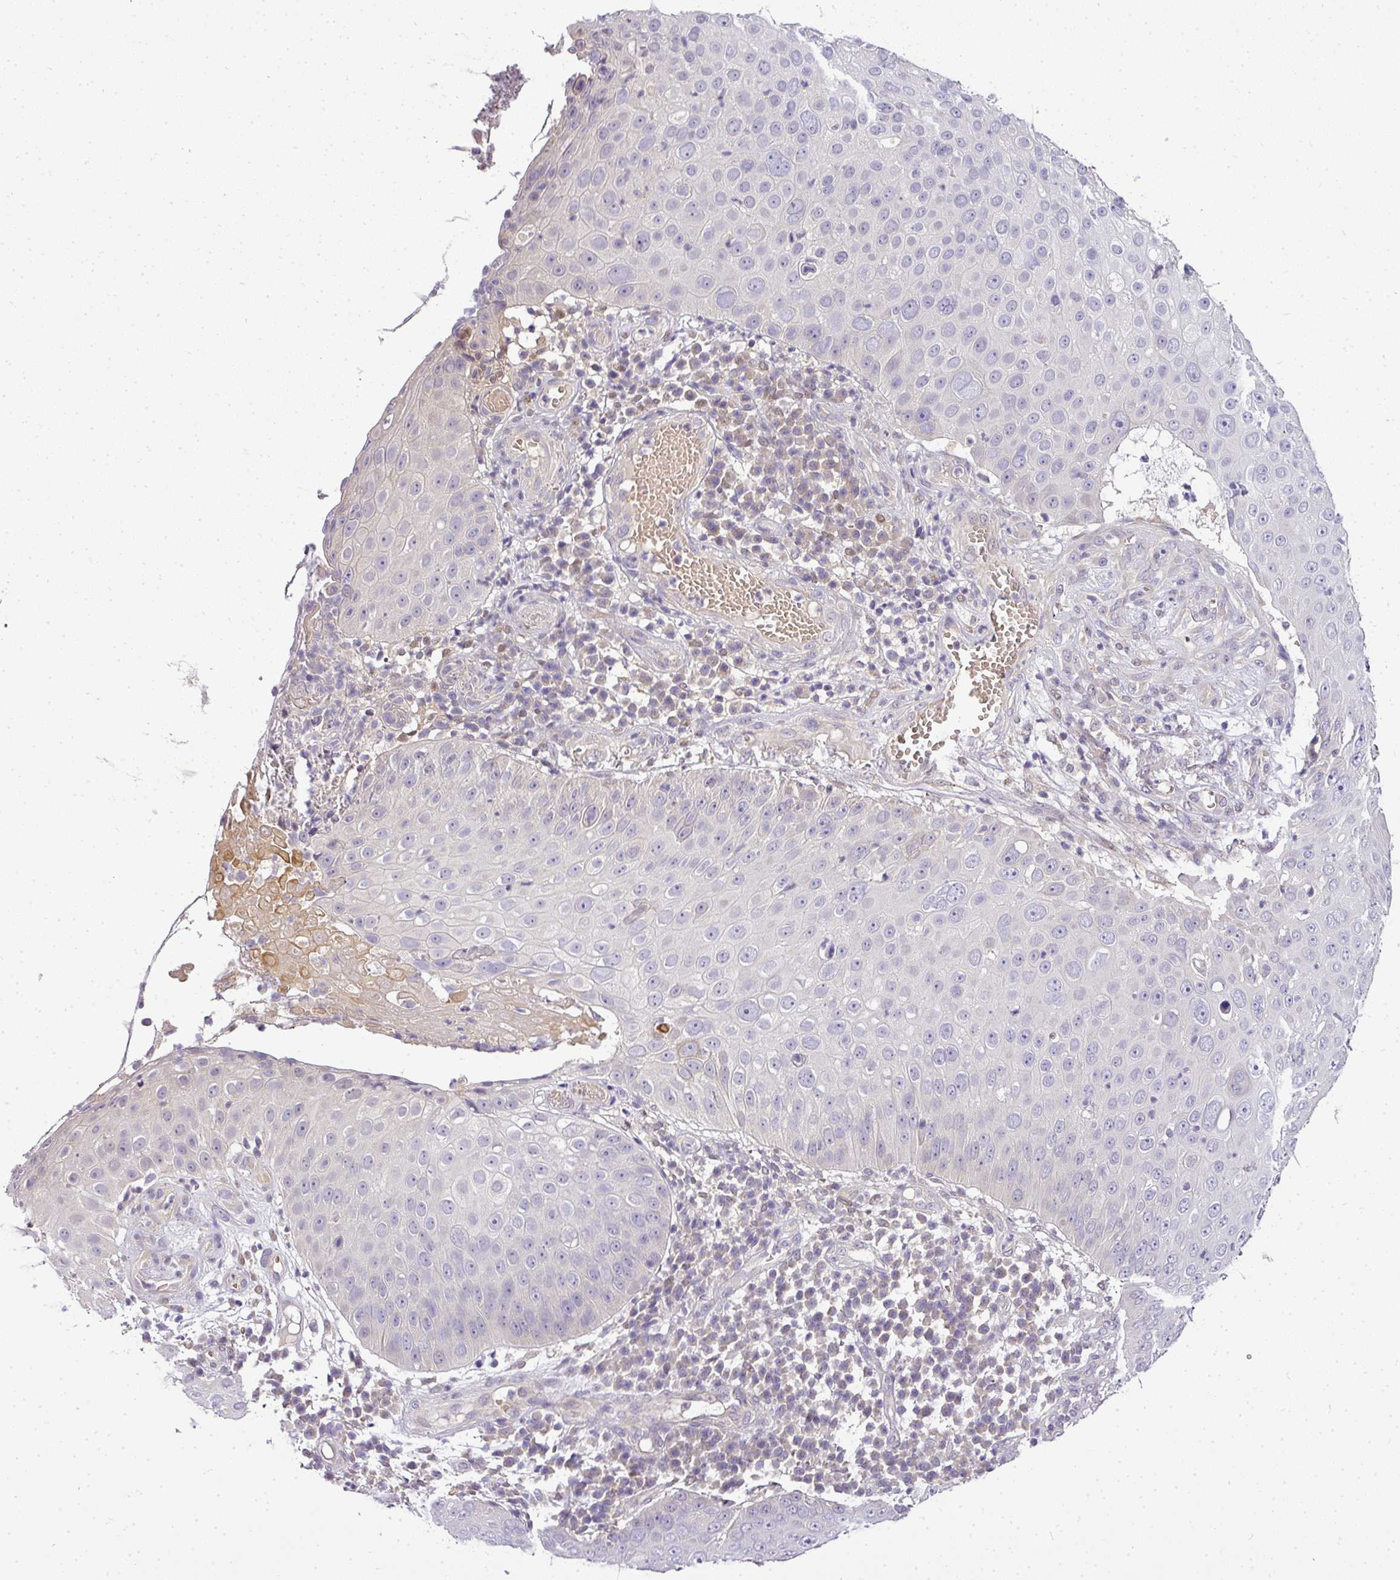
{"staining": {"intensity": "negative", "quantity": "none", "location": "none"}, "tissue": "skin cancer", "cell_type": "Tumor cells", "image_type": "cancer", "snomed": [{"axis": "morphology", "description": "Squamous cell carcinoma, NOS"}, {"axis": "topography", "description": "Skin"}], "caption": "The histopathology image demonstrates no staining of tumor cells in skin cancer.", "gene": "ADH5", "patient": {"sex": "male", "age": 71}}